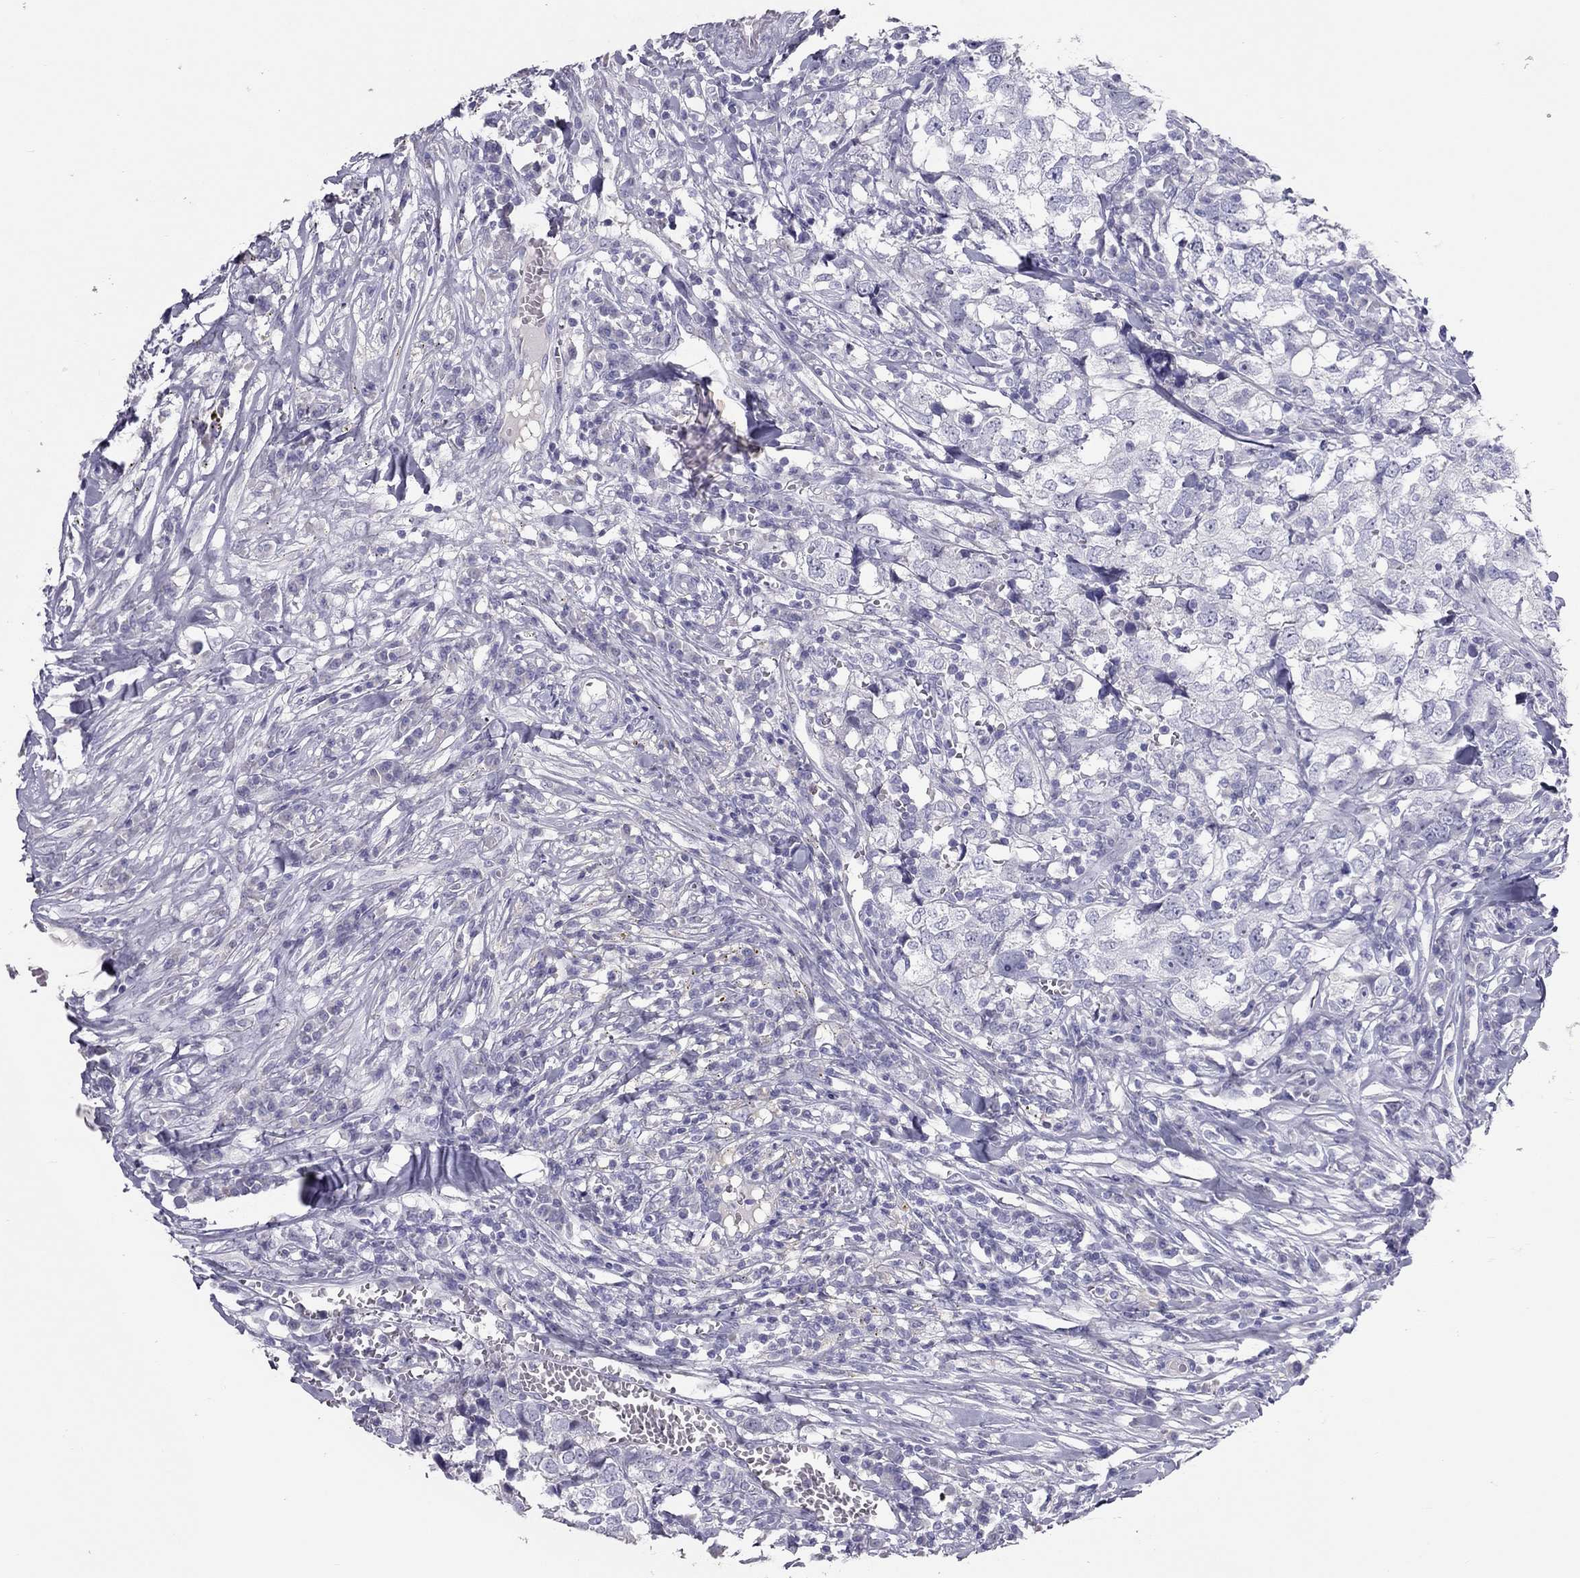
{"staining": {"intensity": "negative", "quantity": "none", "location": "none"}, "tissue": "breast cancer", "cell_type": "Tumor cells", "image_type": "cancer", "snomed": [{"axis": "morphology", "description": "Duct carcinoma"}, {"axis": "topography", "description": "Breast"}], "caption": "The photomicrograph displays no staining of tumor cells in breast cancer.", "gene": "IL17REL", "patient": {"sex": "female", "age": 30}}